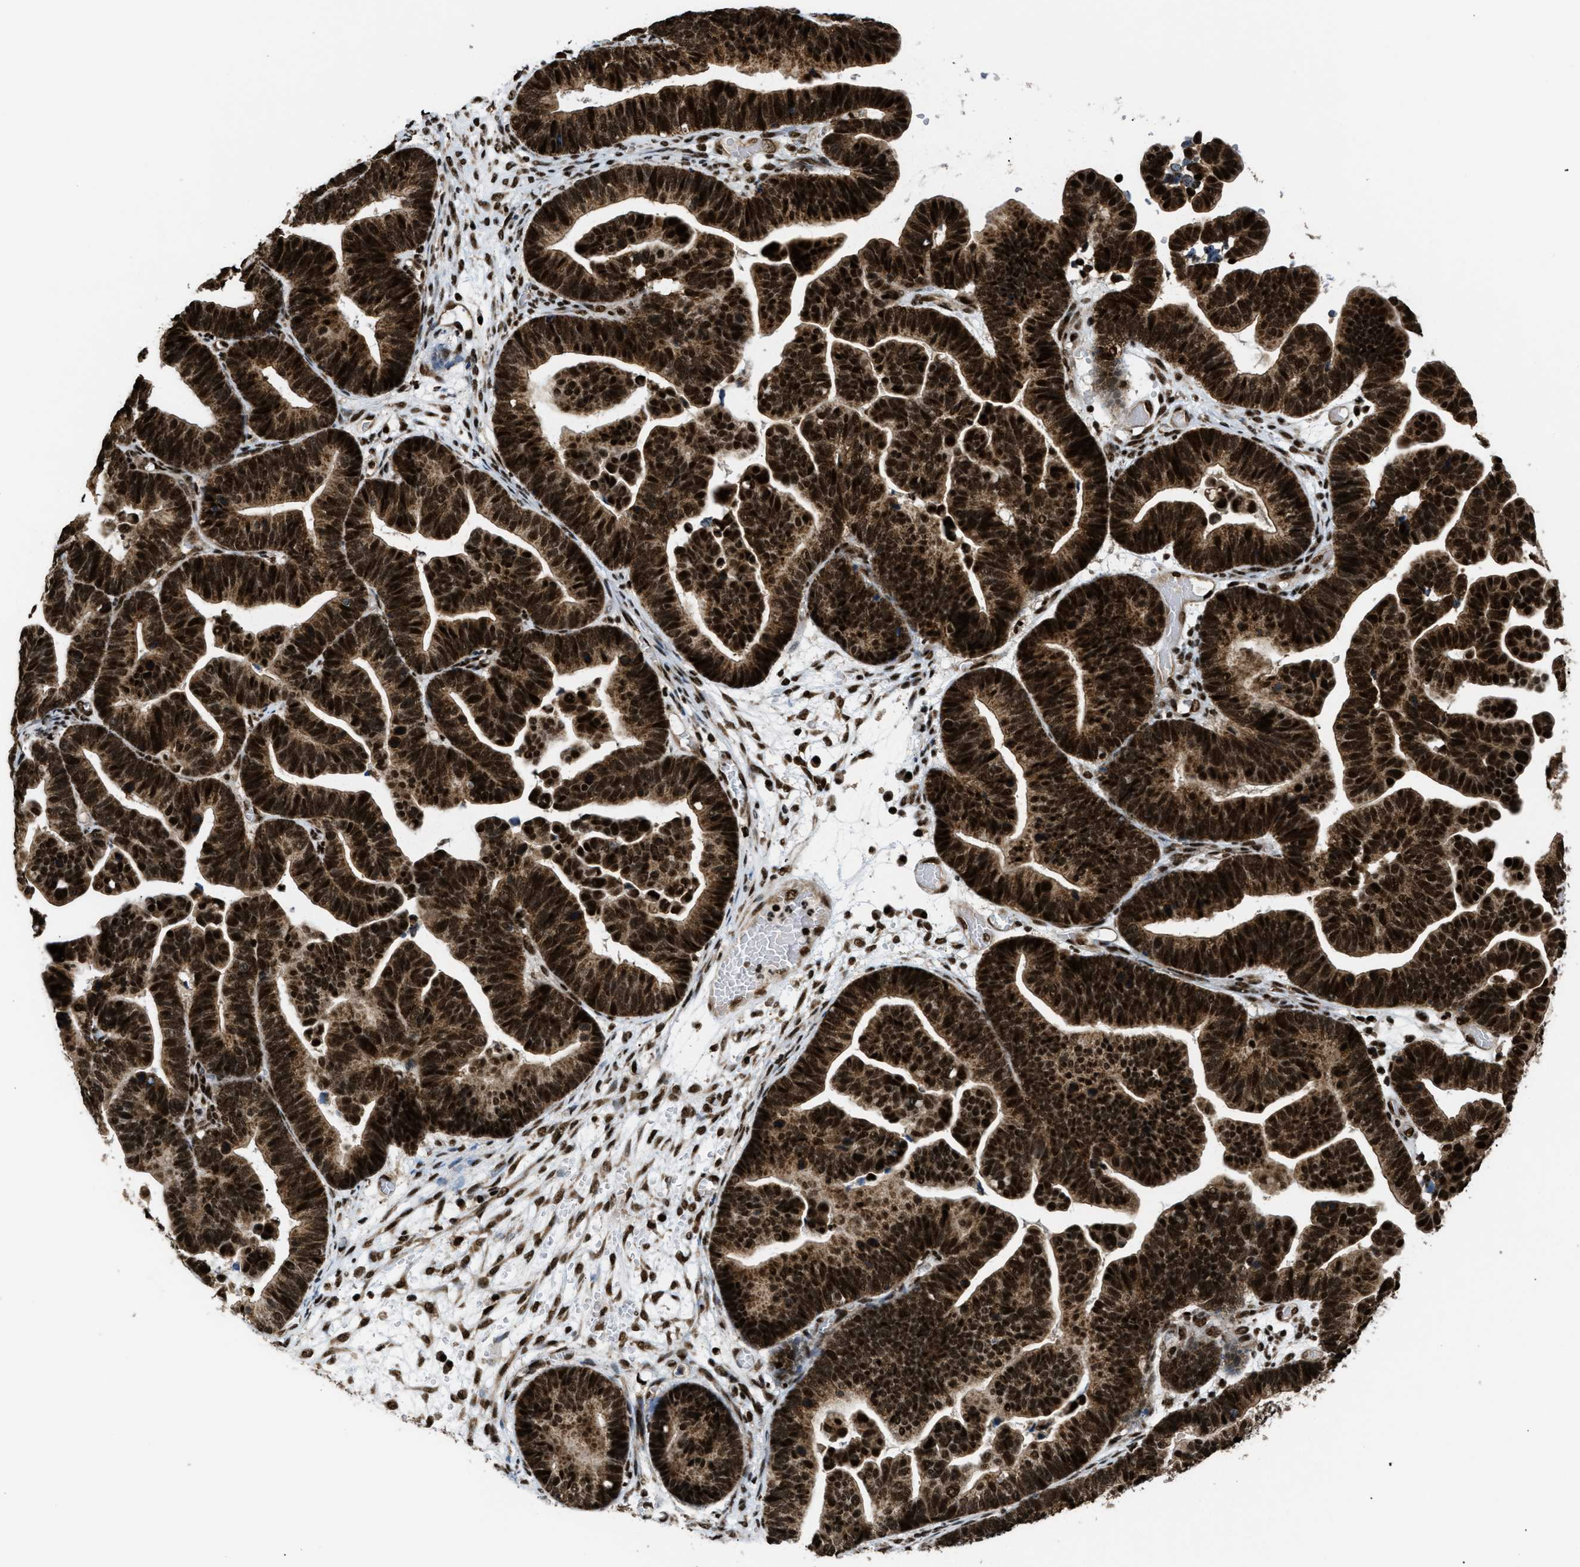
{"staining": {"intensity": "strong", "quantity": ">75%", "location": "cytoplasmic/membranous,nuclear"}, "tissue": "ovarian cancer", "cell_type": "Tumor cells", "image_type": "cancer", "snomed": [{"axis": "morphology", "description": "Cystadenocarcinoma, serous, NOS"}, {"axis": "topography", "description": "Ovary"}], "caption": "A brown stain shows strong cytoplasmic/membranous and nuclear staining of a protein in ovarian cancer (serous cystadenocarcinoma) tumor cells. Nuclei are stained in blue.", "gene": "RBM5", "patient": {"sex": "female", "age": 56}}